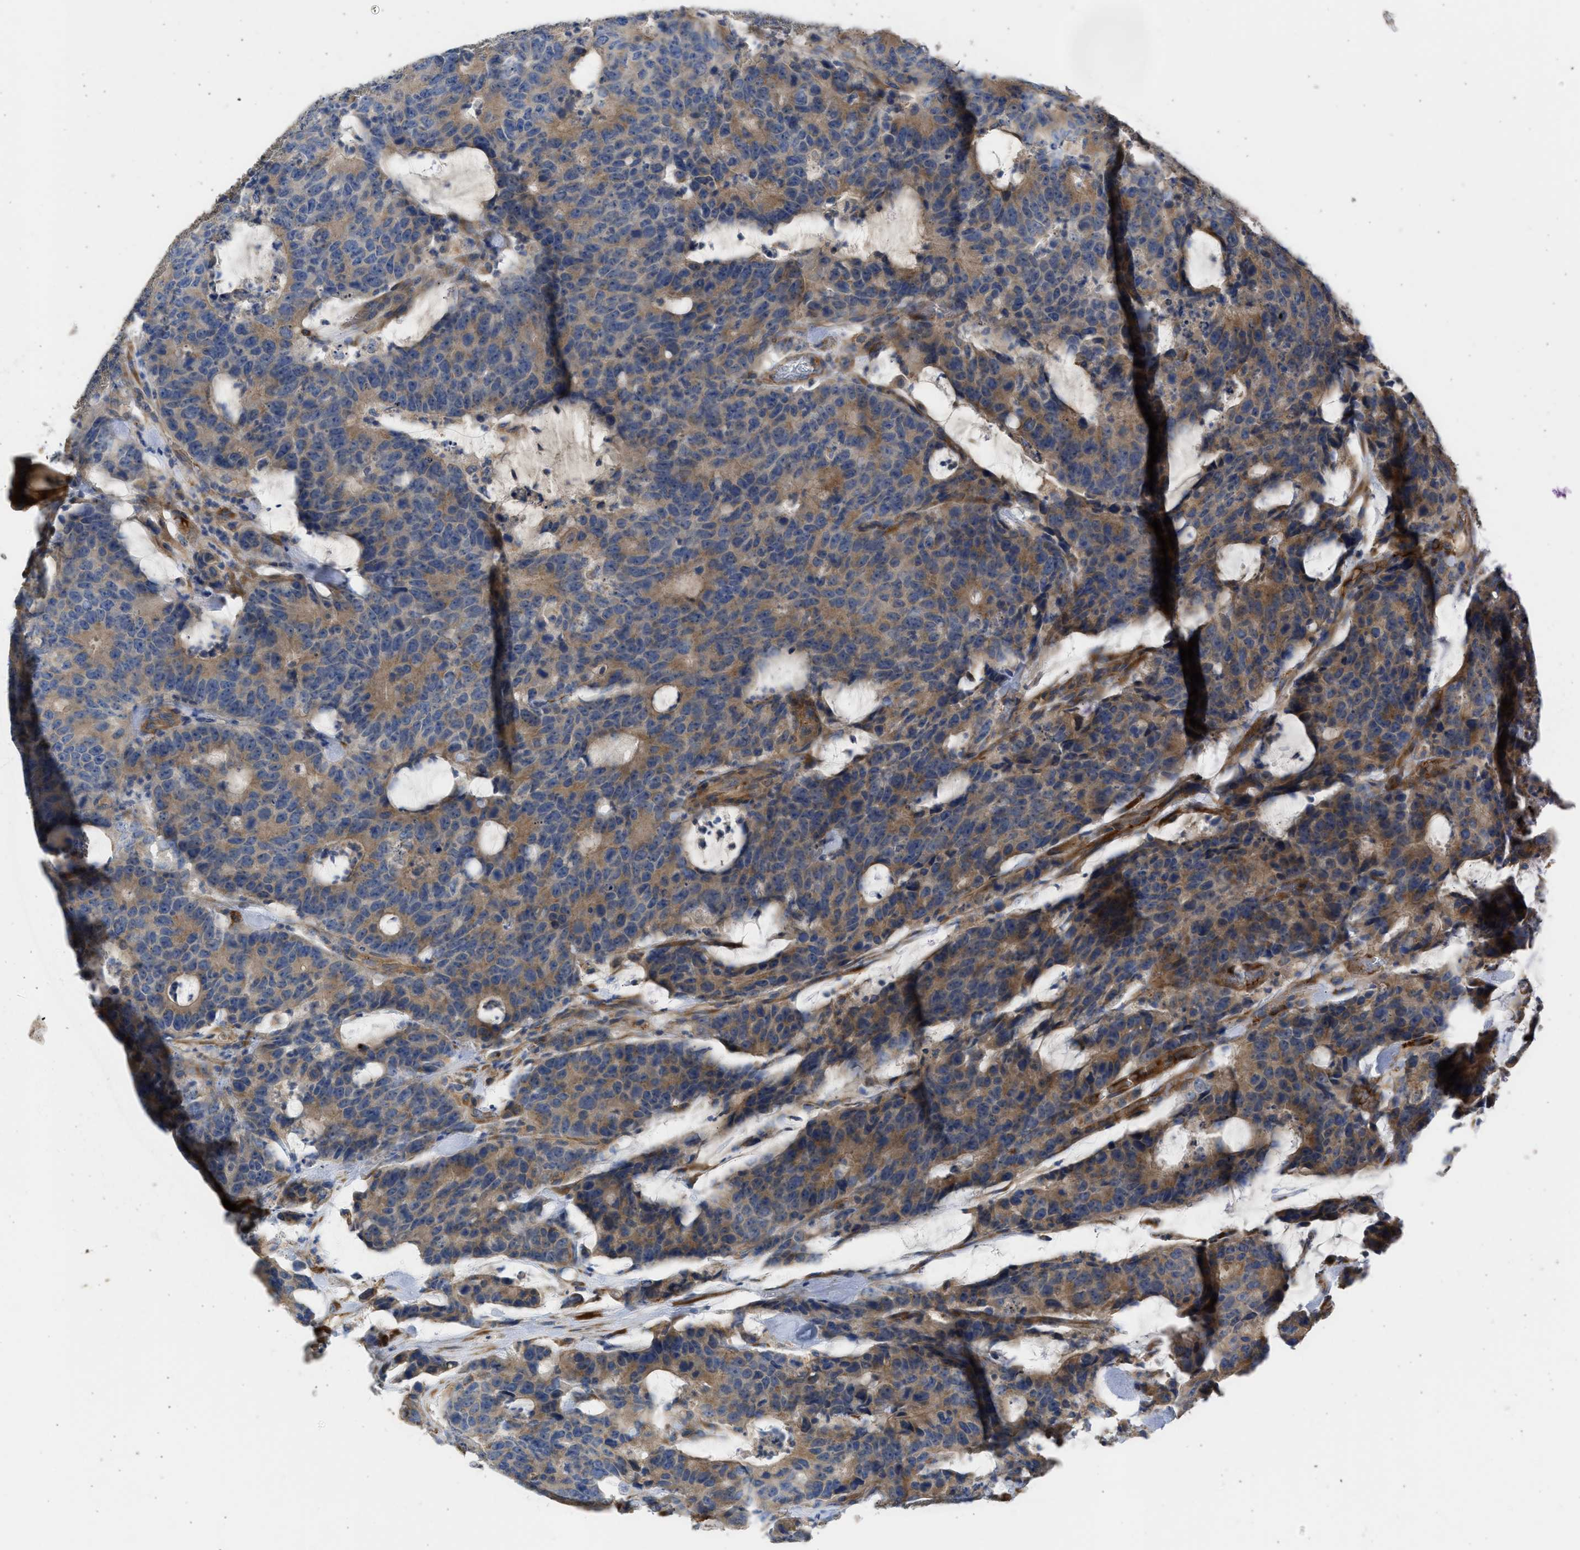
{"staining": {"intensity": "moderate", "quantity": ">75%", "location": "cytoplasmic/membranous"}, "tissue": "colorectal cancer", "cell_type": "Tumor cells", "image_type": "cancer", "snomed": [{"axis": "morphology", "description": "Adenocarcinoma, NOS"}, {"axis": "topography", "description": "Colon"}], "caption": "Tumor cells demonstrate moderate cytoplasmic/membranous positivity in about >75% of cells in colorectal cancer.", "gene": "CSRNP2", "patient": {"sex": "female", "age": 86}}